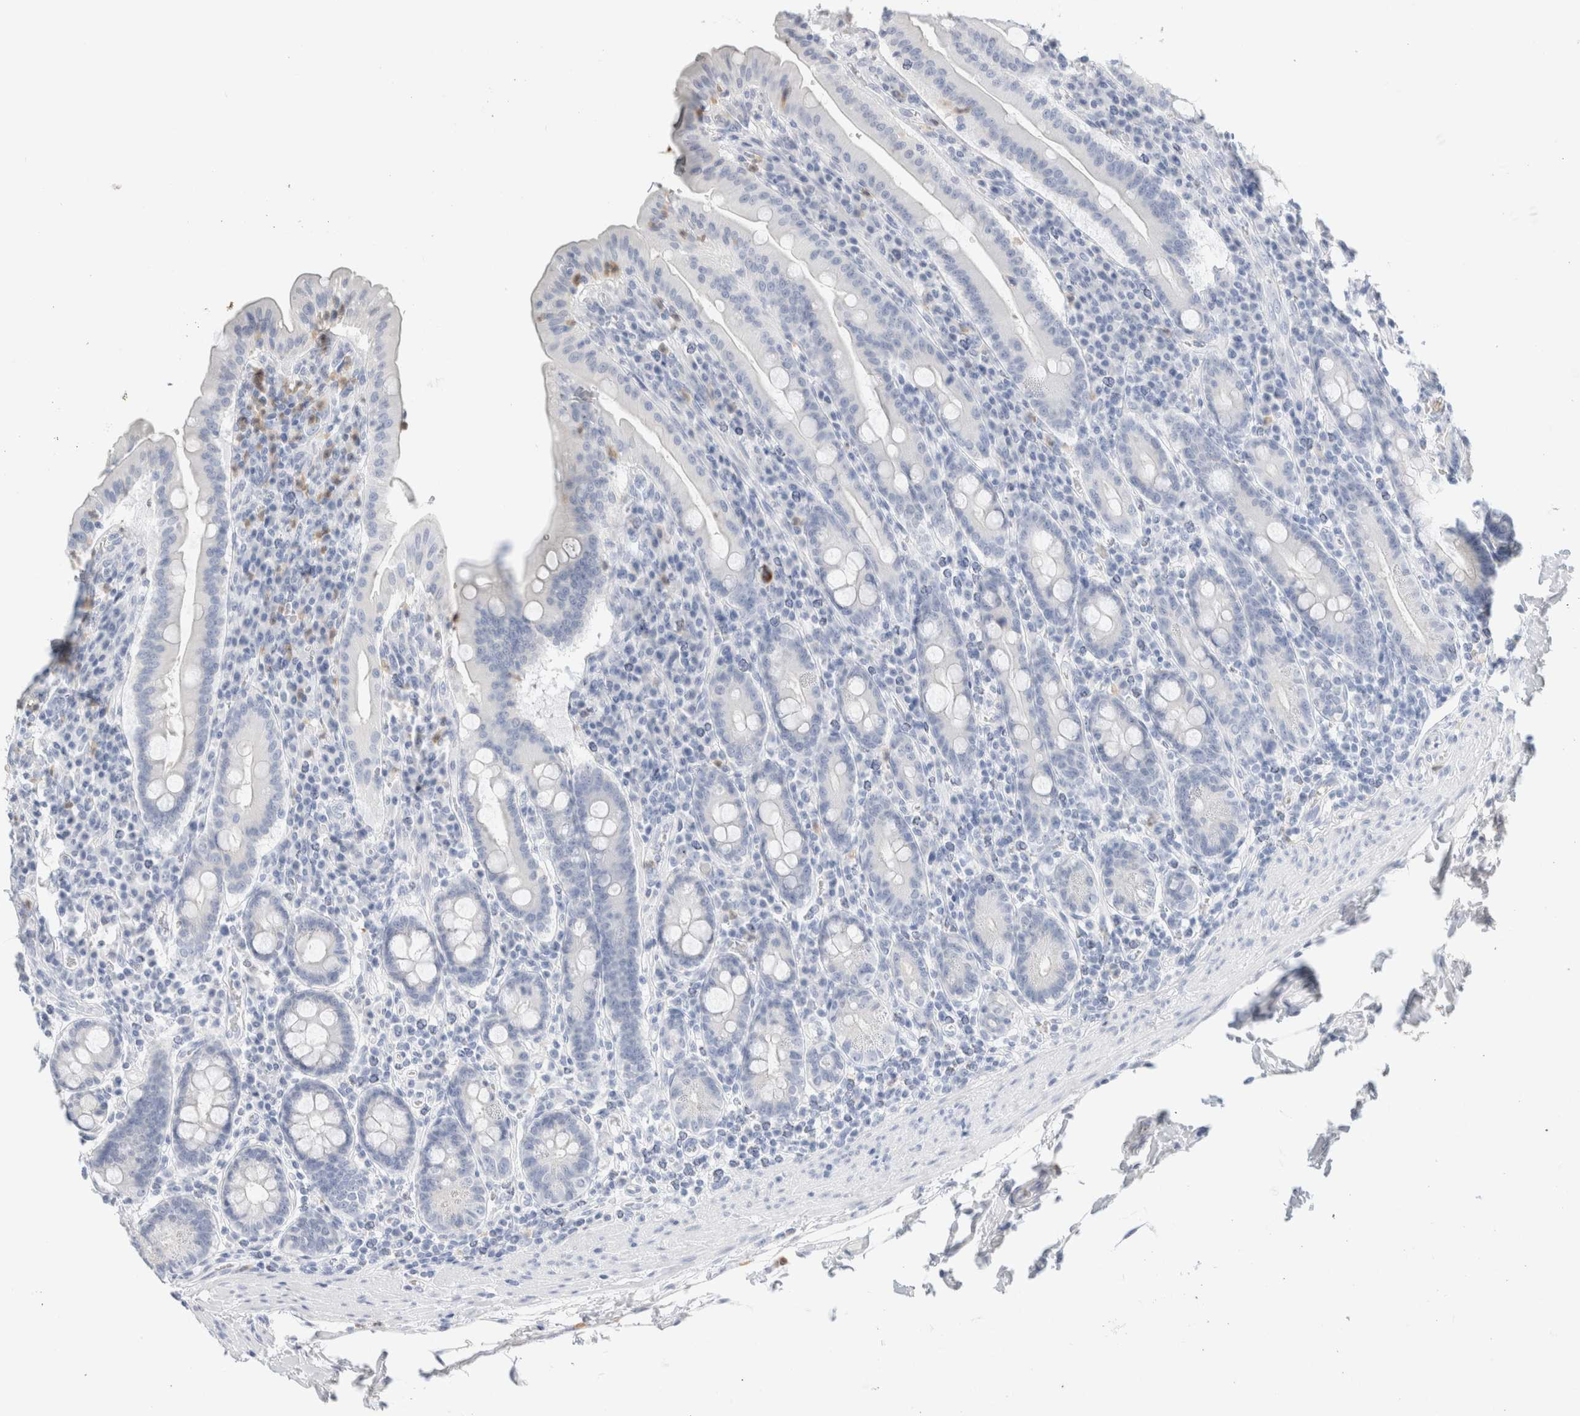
{"staining": {"intensity": "negative", "quantity": "none", "location": "none"}, "tissue": "duodenum", "cell_type": "Glandular cells", "image_type": "normal", "snomed": [{"axis": "morphology", "description": "Normal tissue, NOS"}, {"axis": "morphology", "description": "Adenocarcinoma, NOS"}, {"axis": "topography", "description": "Pancreas"}, {"axis": "topography", "description": "Duodenum"}], "caption": "The immunohistochemistry (IHC) photomicrograph has no significant positivity in glandular cells of duodenum. (Stains: DAB (3,3'-diaminobenzidine) IHC with hematoxylin counter stain, Microscopy: brightfield microscopy at high magnification).", "gene": "ARG1", "patient": {"sex": "male", "age": 50}}